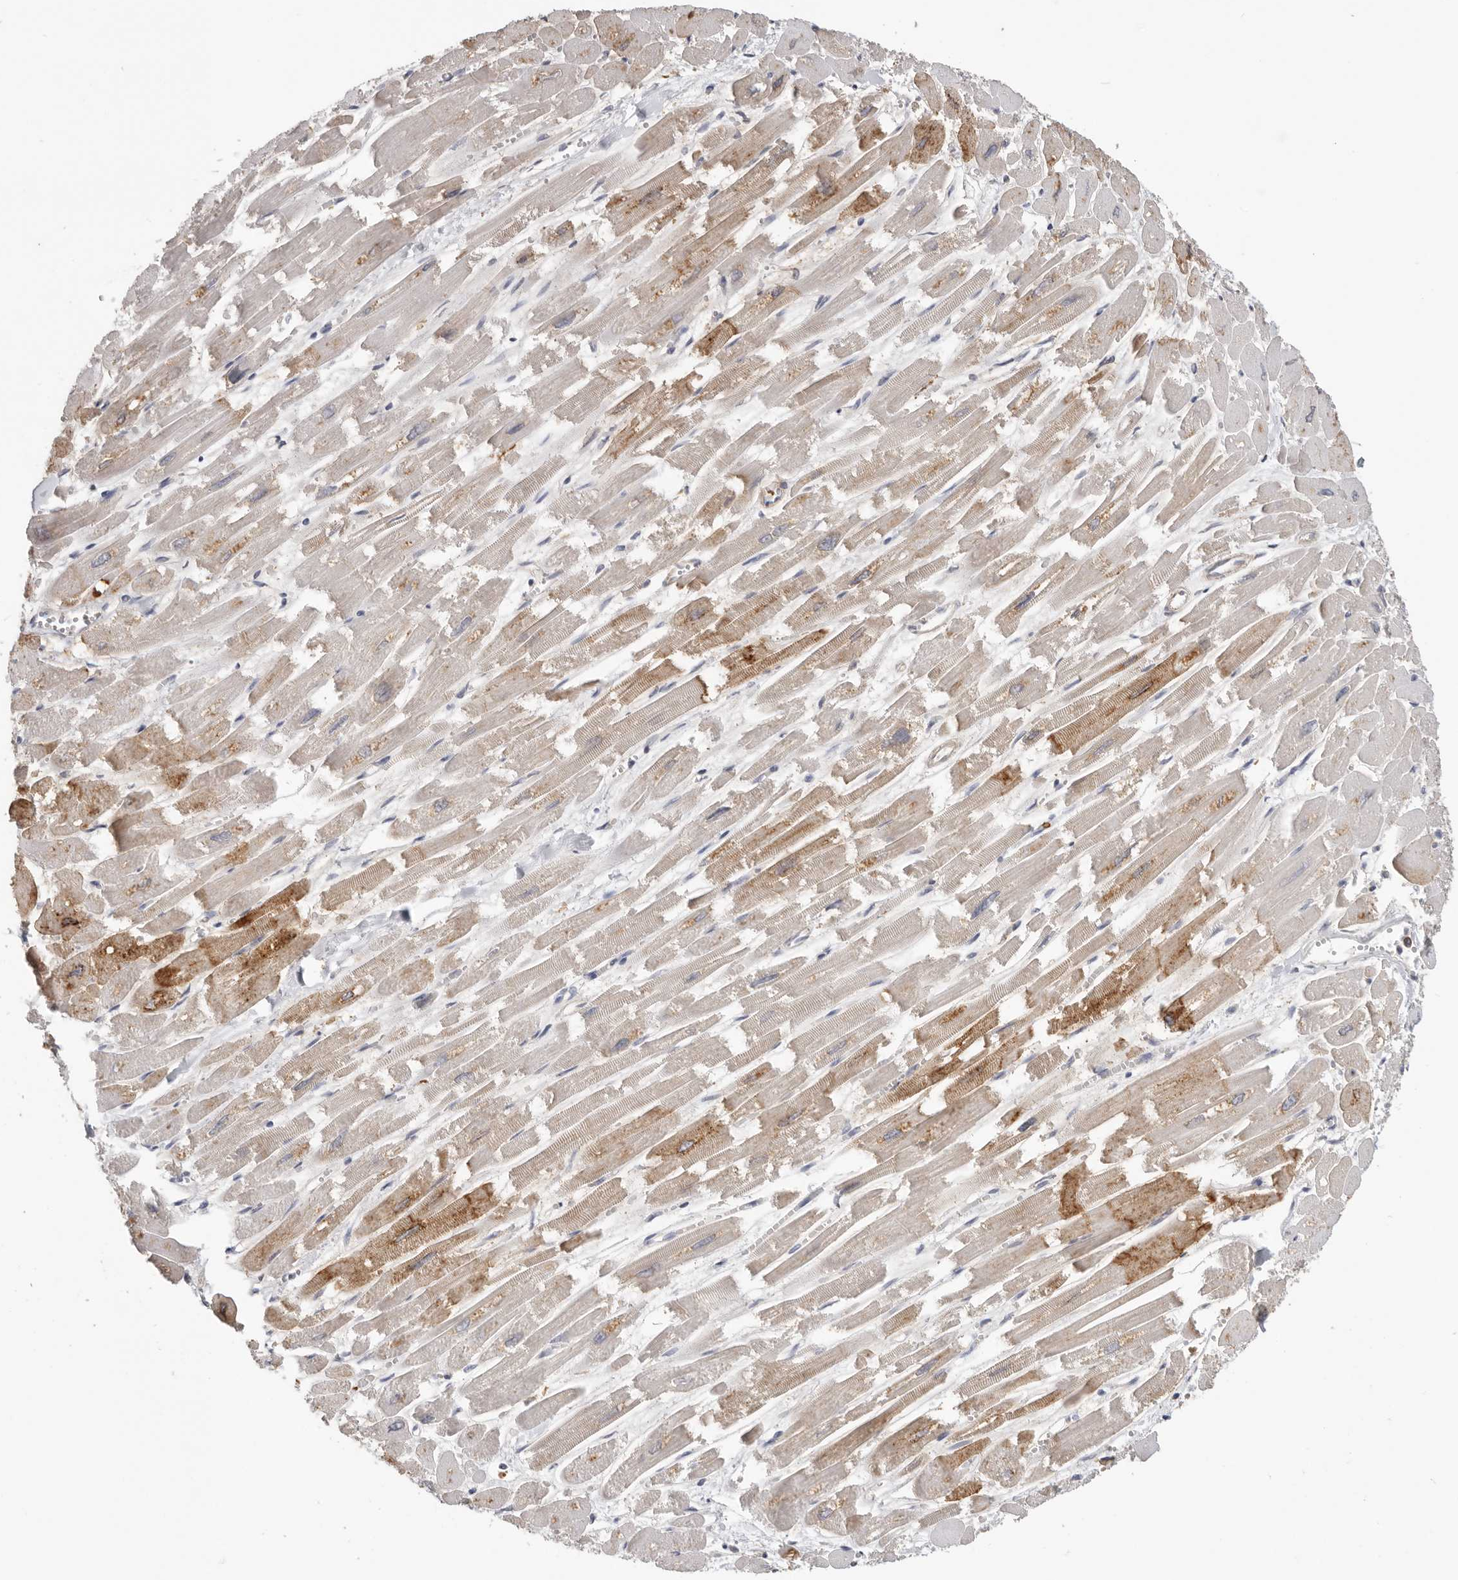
{"staining": {"intensity": "moderate", "quantity": "25%-75%", "location": "cytoplasmic/membranous"}, "tissue": "heart muscle", "cell_type": "Cardiomyocytes", "image_type": "normal", "snomed": [{"axis": "morphology", "description": "Normal tissue, NOS"}, {"axis": "topography", "description": "Heart"}], "caption": "Immunohistochemical staining of normal heart muscle exhibits 25%-75% levels of moderate cytoplasmic/membranous protein expression in approximately 25%-75% of cardiomyocytes.", "gene": "TFRC", "patient": {"sex": "male", "age": 54}}